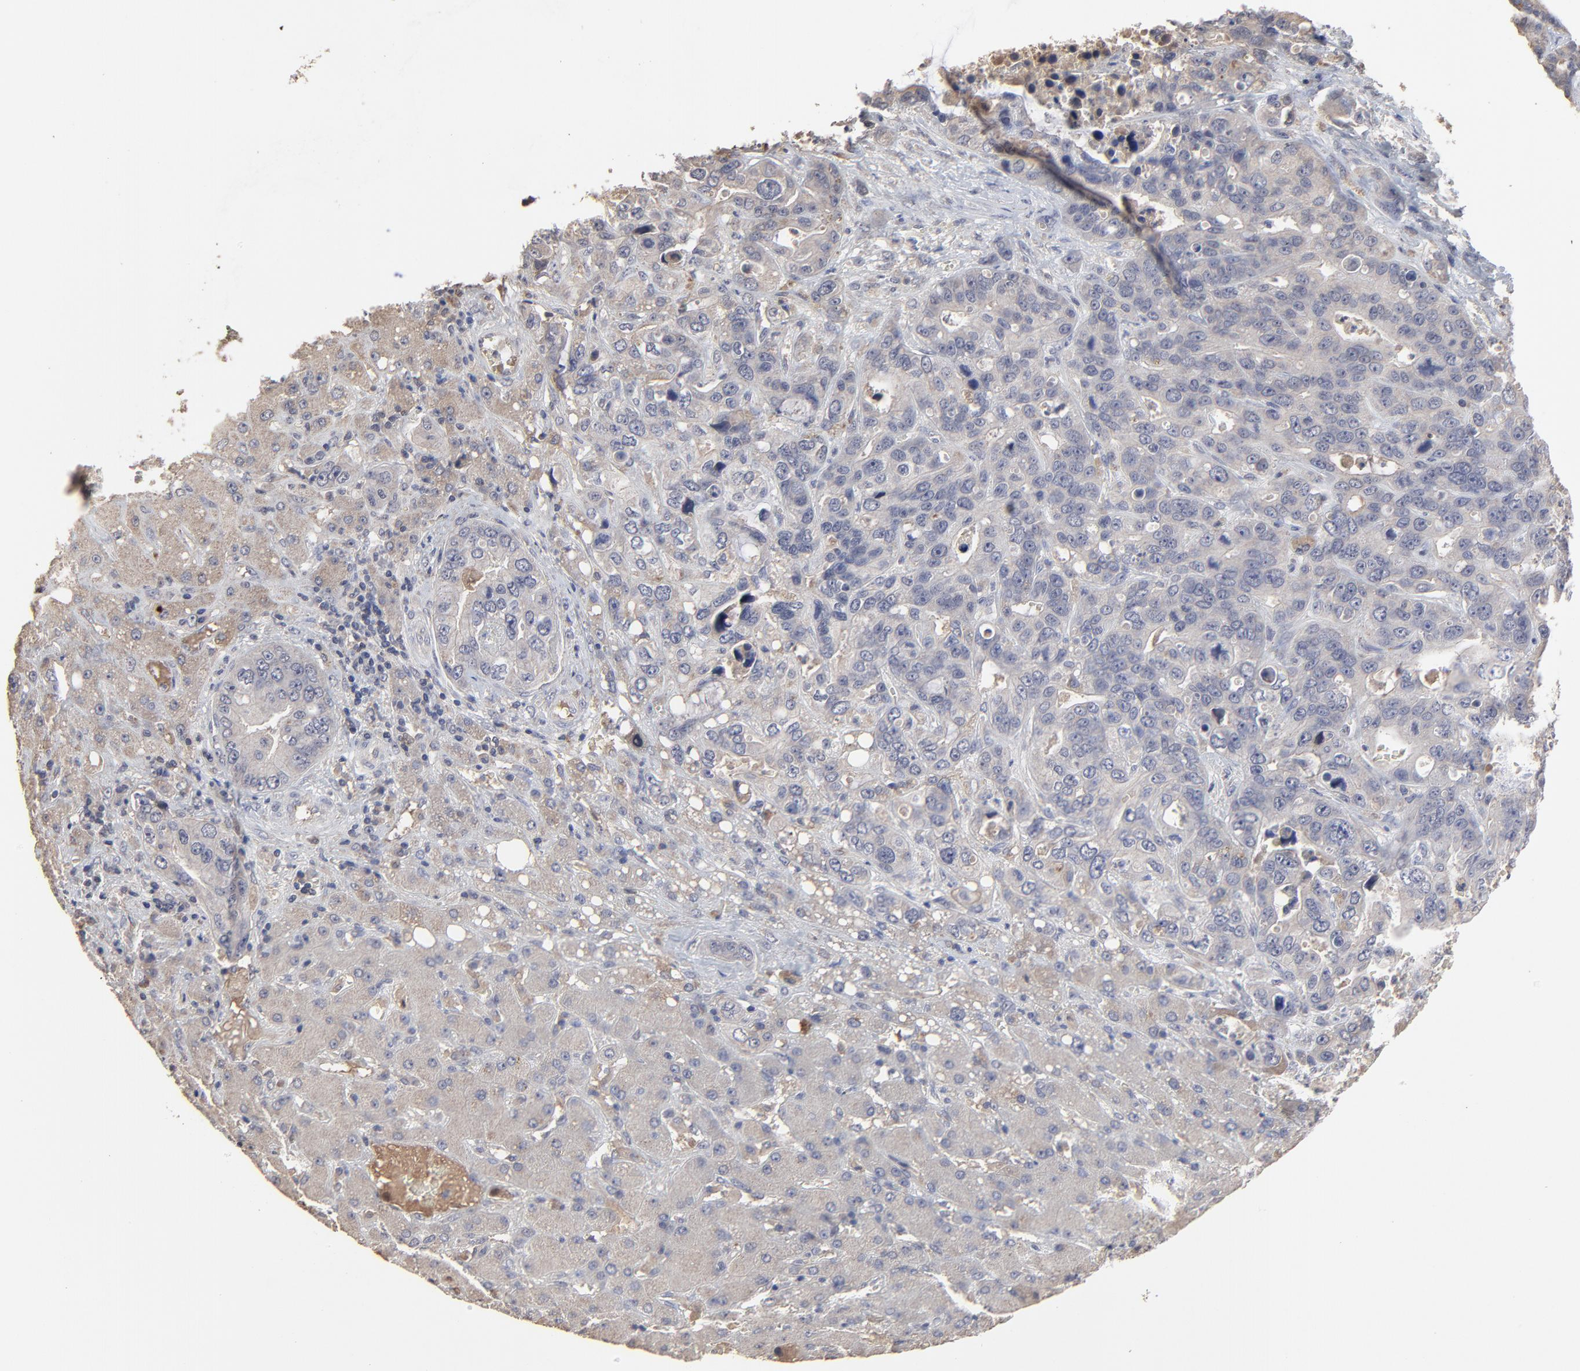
{"staining": {"intensity": "weak", "quantity": ">75%", "location": "cytoplasmic/membranous"}, "tissue": "liver cancer", "cell_type": "Tumor cells", "image_type": "cancer", "snomed": [{"axis": "morphology", "description": "Cholangiocarcinoma"}, {"axis": "topography", "description": "Liver"}], "caption": "Weak cytoplasmic/membranous protein expression is present in about >75% of tumor cells in liver cholangiocarcinoma.", "gene": "VPREB3", "patient": {"sex": "female", "age": 65}}